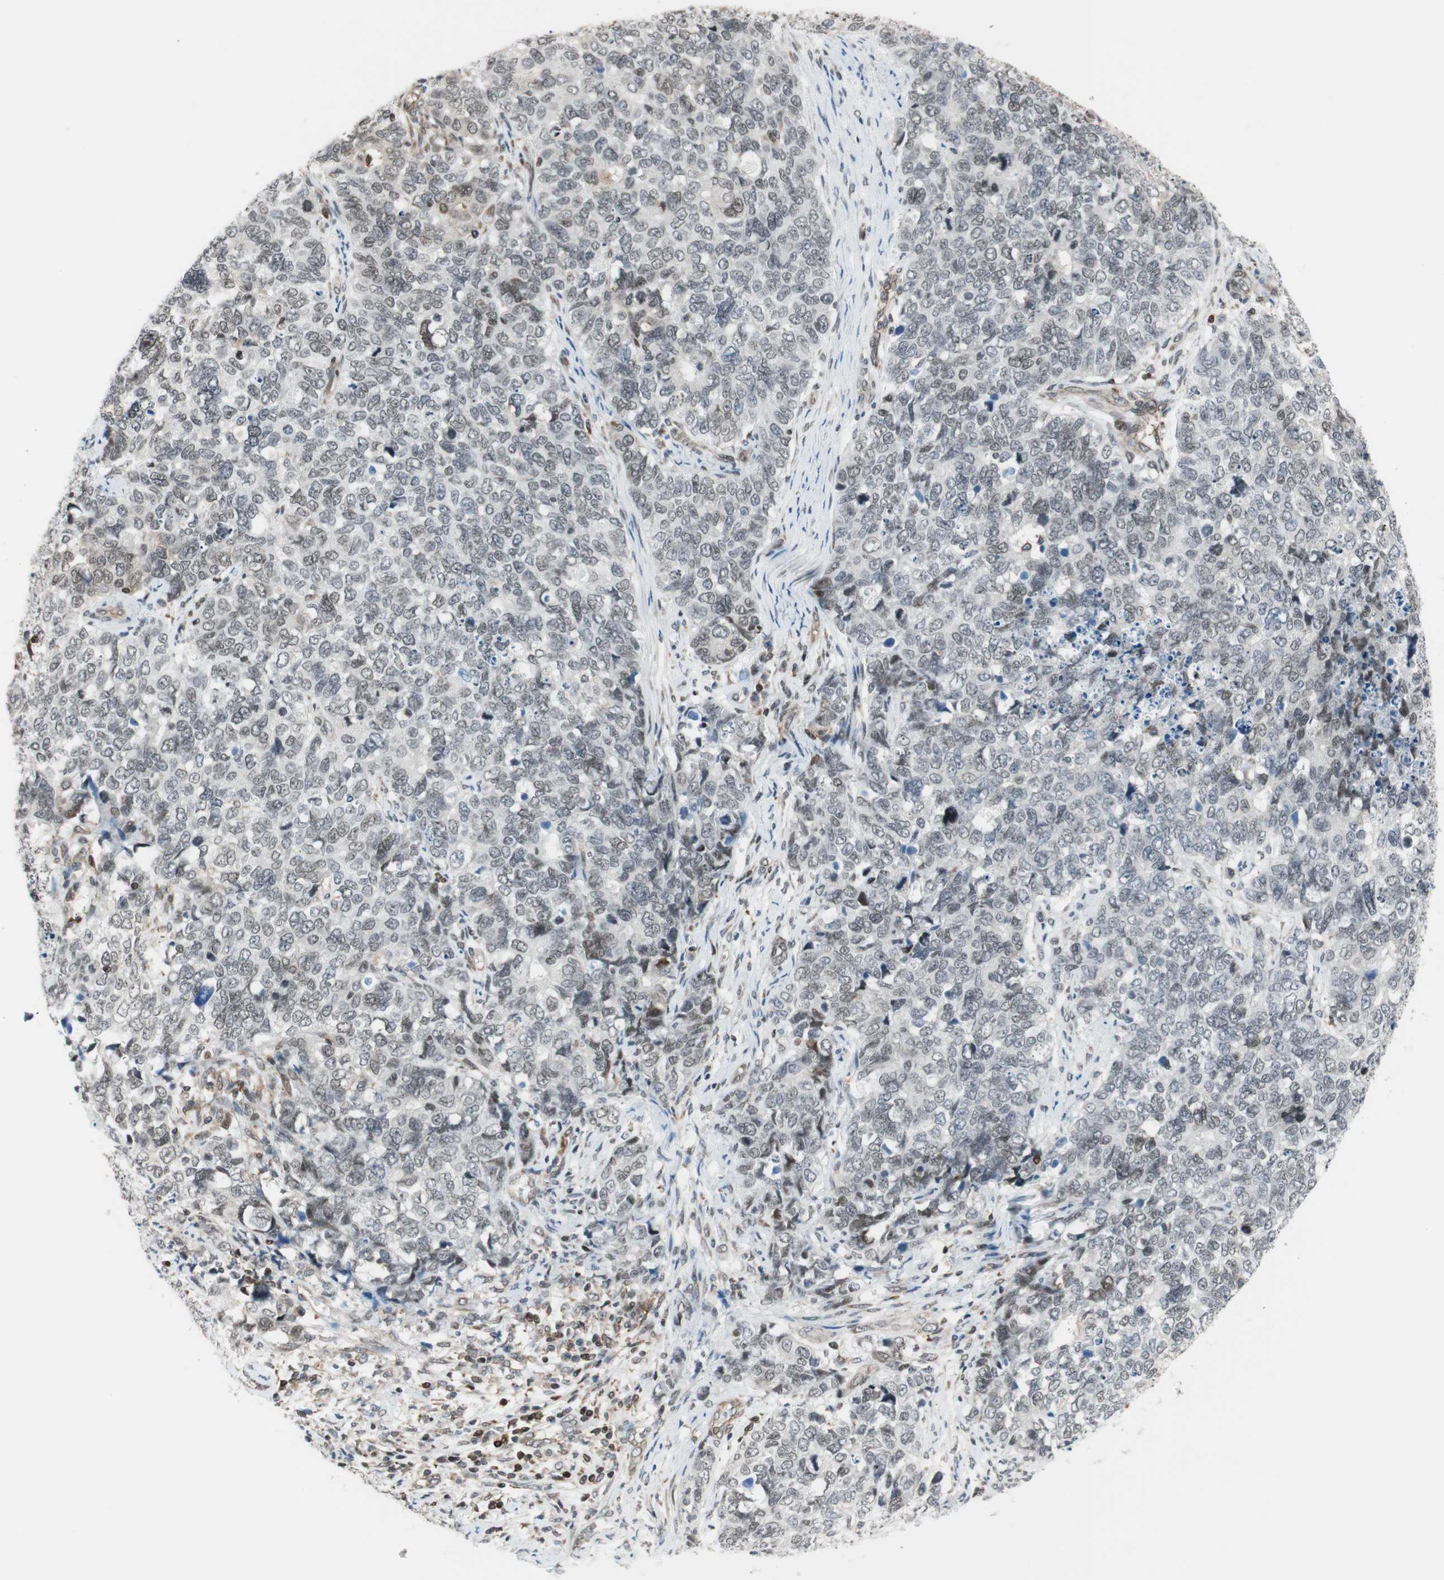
{"staining": {"intensity": "negative", "quantity": "none", "location": "none"}, "tissue": "cervical cancer", "cell_type": "Tumor cells", "image_type": "cancer", "snomed": [{"axis": "morphology", "description": "Squamous cell carcinoma, NOS"}, {"axis": "topography", "description": "Cervix"}], "caption": "Immunohistochemistry (IHC) photomicrograph of neoplastic tissue: cervical cancer stained with DAB (3,3'-diaminobenzidine) displays no significant protein staining in tumor cells.", "gene": "ZNF512B", "patient": {"sex": "female", "age": 63}}